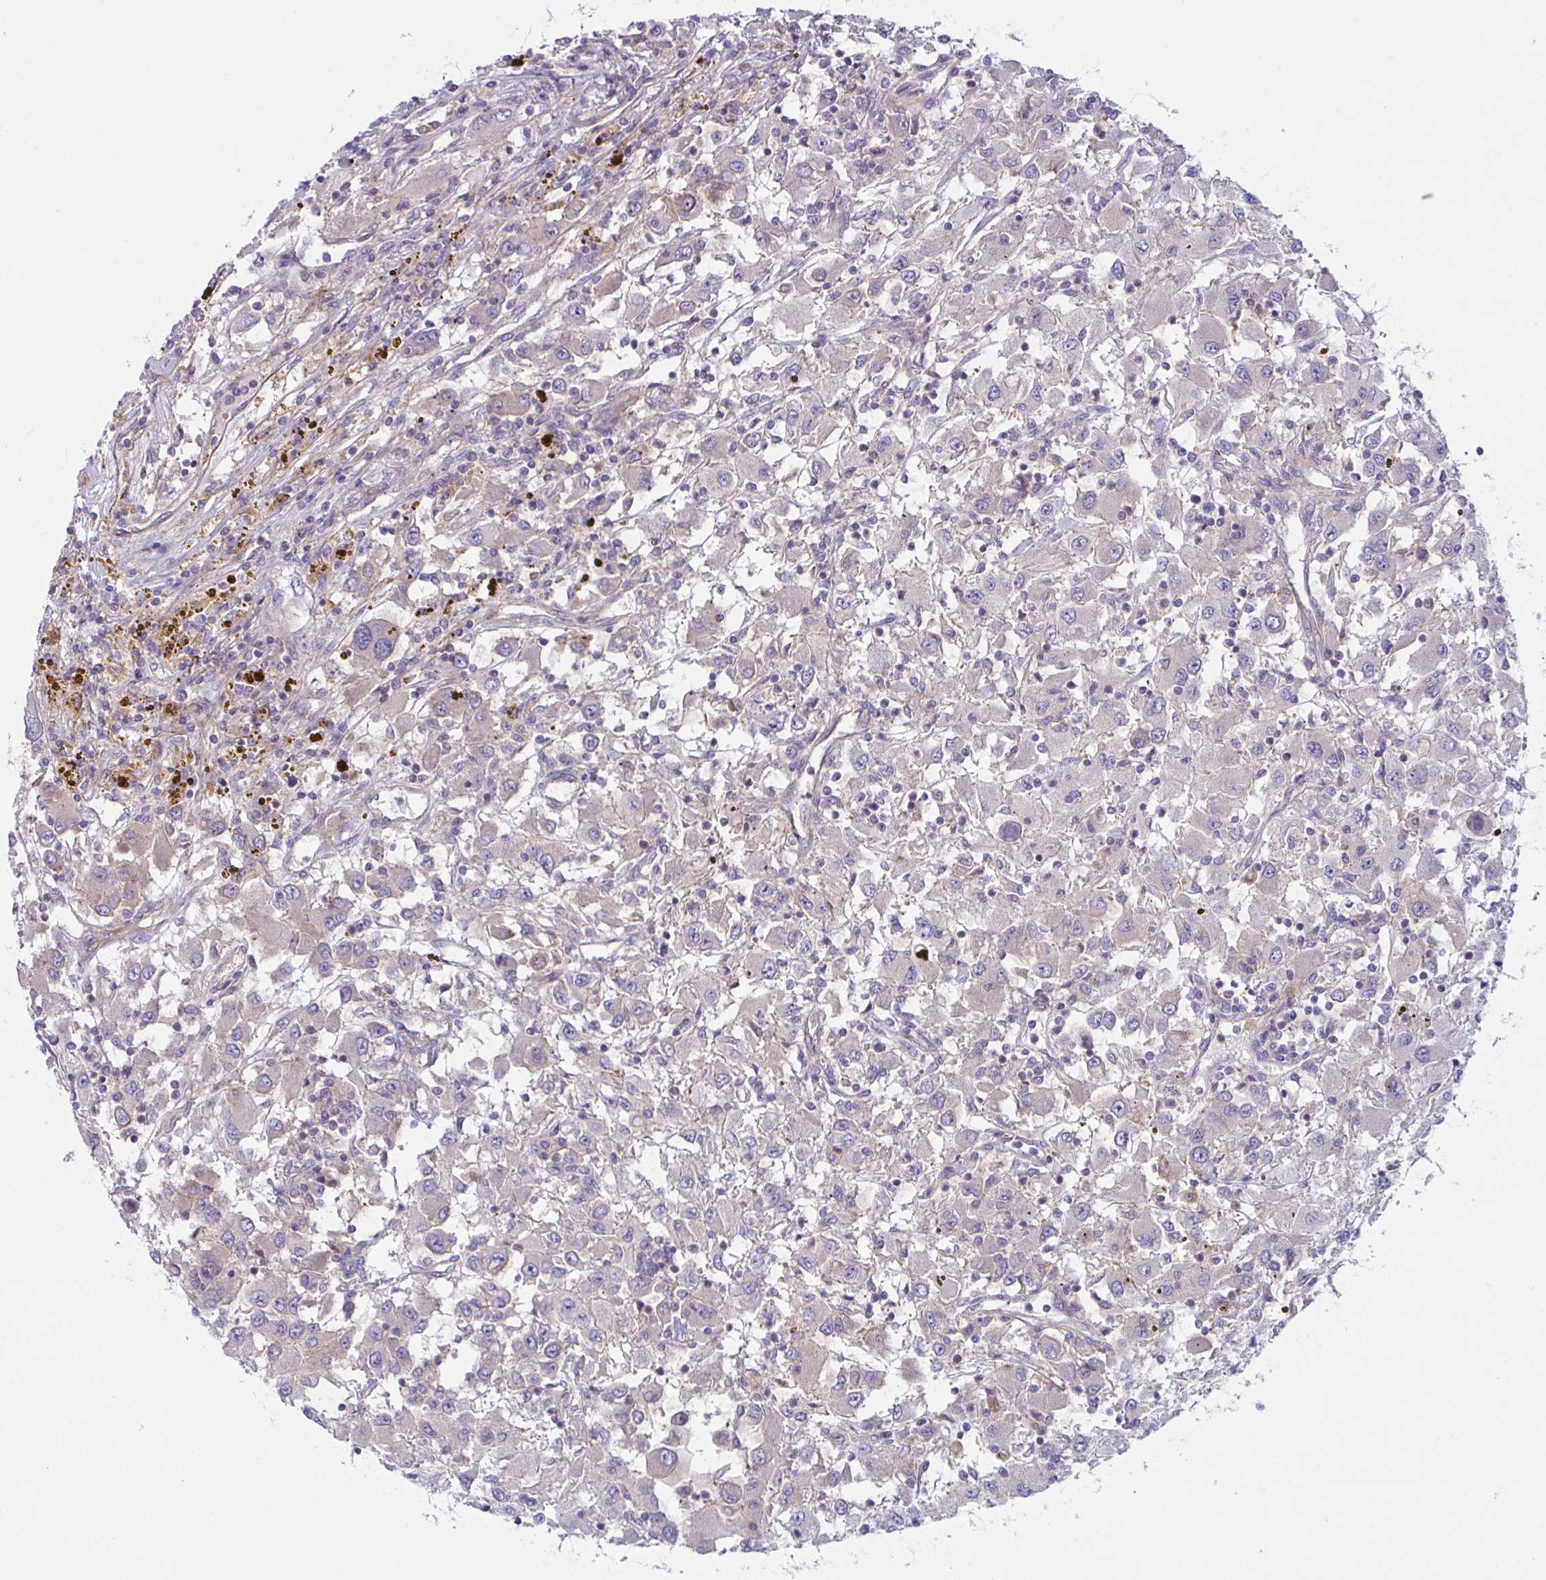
{"staining": {"intensity": "negative", "quantity": "none", "location": "none"}, "tissue": "renal cancer", "cell_type": "Tumor cells", "image_type": "cancer", "snomed": [{"axis": "morphology", "description": "Adenocarcinoma, NOS"}, {"axis": "topography", "description": "Kidney"}], "caption": "A high-resolution photomicrograph shows IHC staining of renal cancer, which exhibits no significant expression in tumor cells. (Brightfield microscopy of DAB (3,3'-diaminobenzidine) immunohistochemistry (IHC) at high magnification).", "gene": "TANK", "patient": {"sex": "female", "age": 67}}